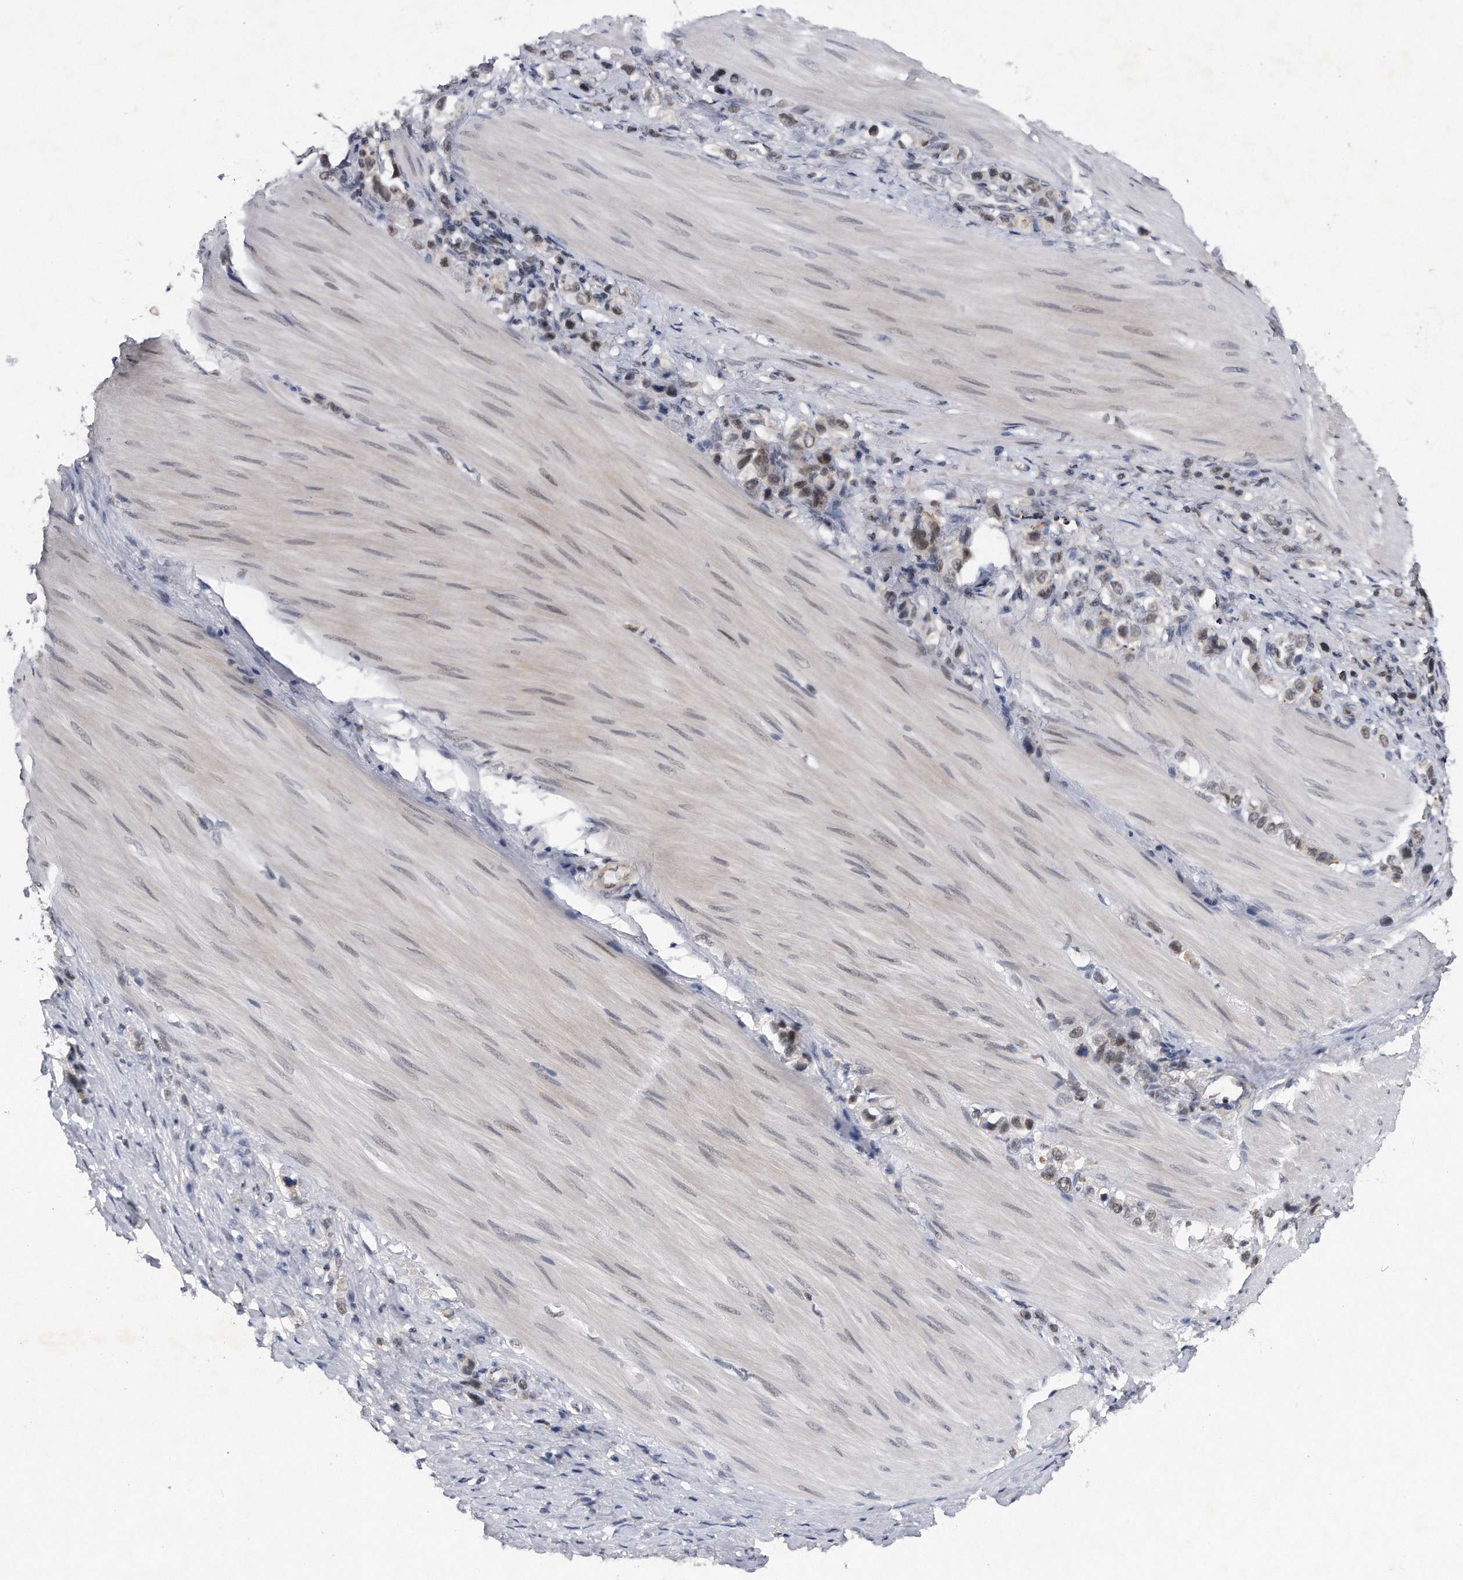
{"staining": {"intensity": "moderate", "quantity": "25%-75%", "location": "nuclear"}, "tissue": "stomach cancer", "cell_type": "Tumor cells", "image_type": "cancer", "snomed": [{"axis": "morphology", "description": "Adenocarcinoma, NOS"}, {"axis": "topography", "description": "Stomach"}], "caption": "Stomach cancer stained with immunohistochemistry (IHC) exhibits moderate nuclear positivity in approximately 25%-75% of tumor cells.", "gene": "VIRMA", "patient": {"sex": "female", "age": 65}}